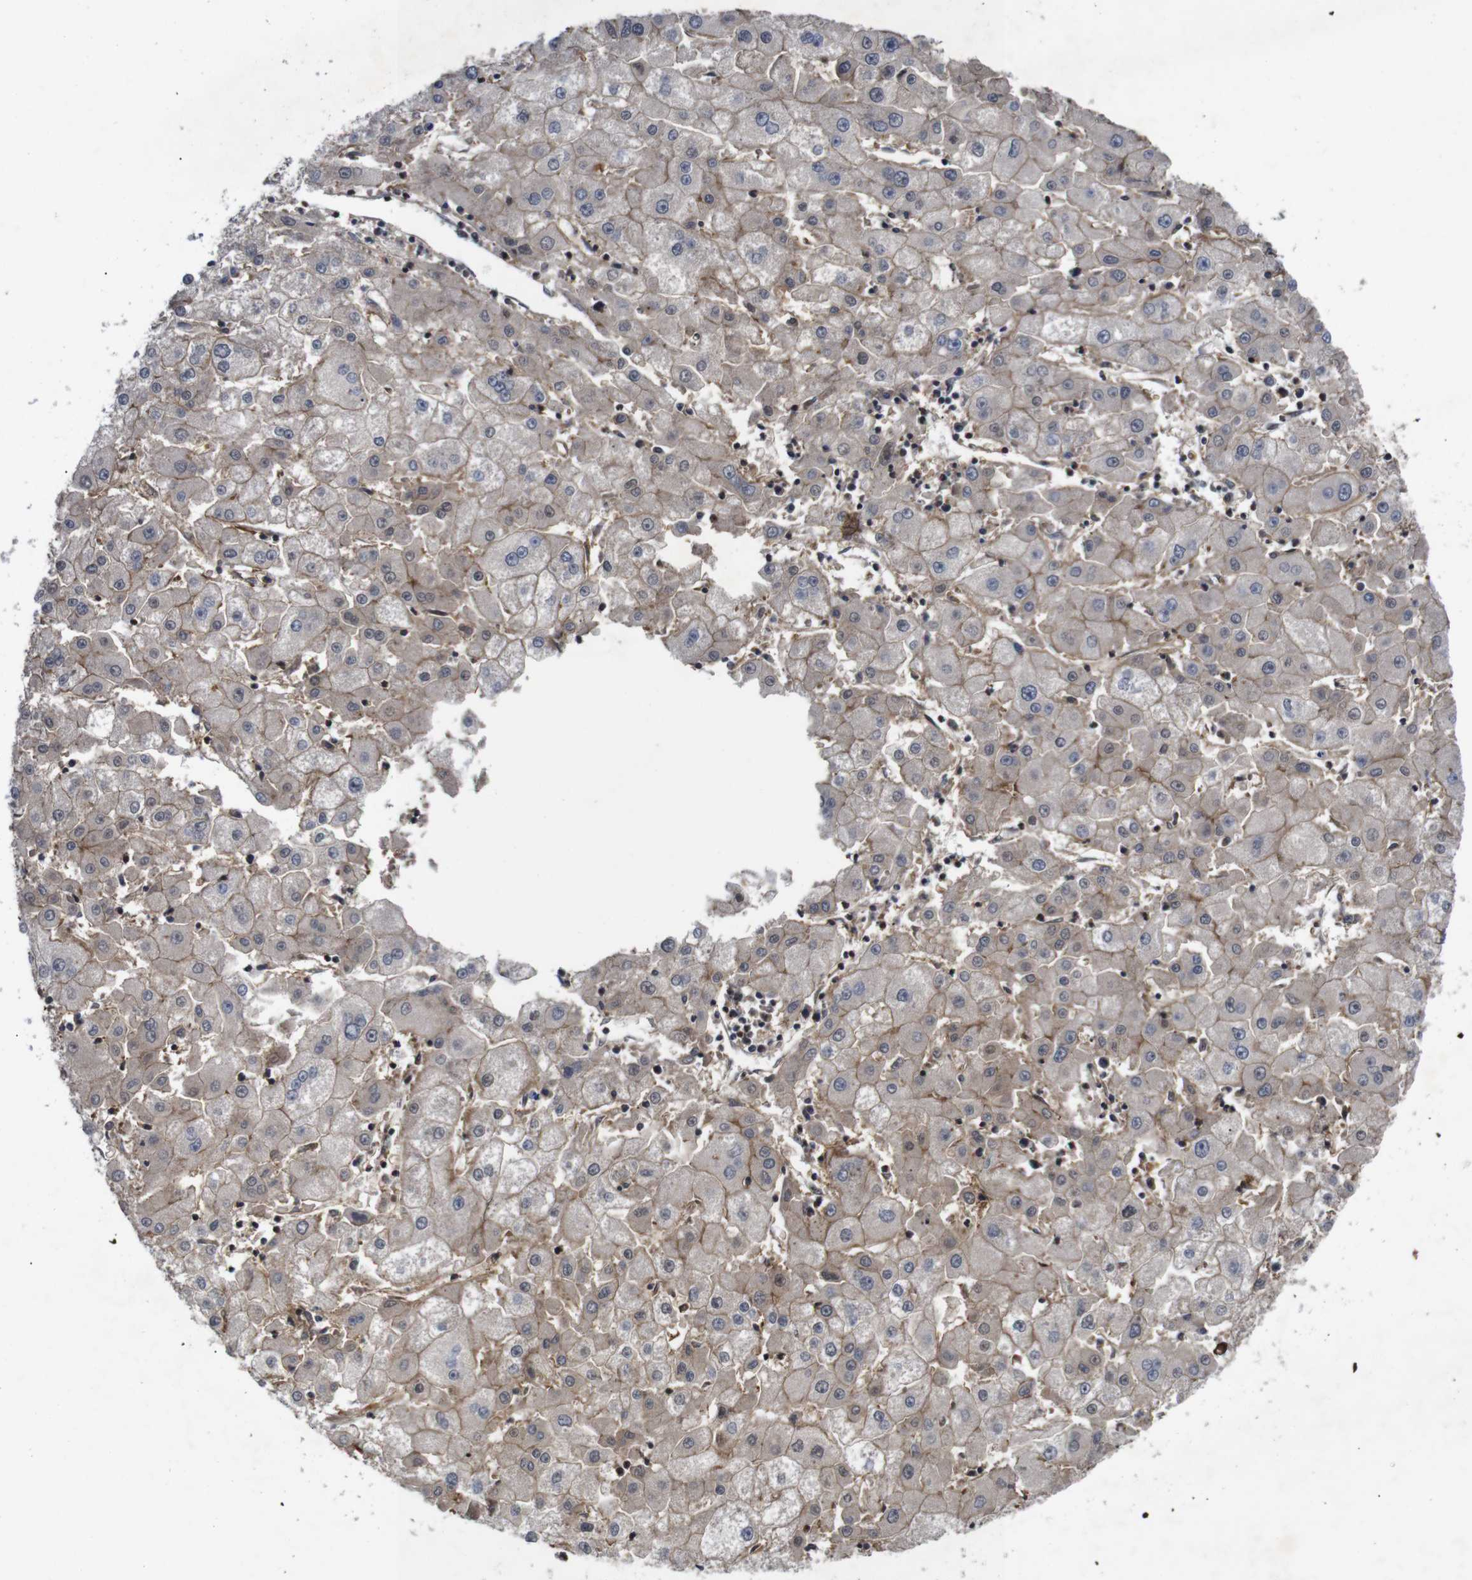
{"staining": {"intensity": "weak", "quantity": "25%-75%", "location": "cytoplasmic/membranous"}, "tissue": "liver cancer", "cell_type": "Tumor cells", "image_type": "cancer", "snomed": [{"axis": "morphology", "description": "Carcinoma, Hepatocellular, NOS"}, {"axis": "topography", "description": "Liver"}], "caption": "IHC micrograph of neoplastic tissue: human liver cancer (hepatocellular carcinoma) stained using immunohistochemistry (IHC) exhibits low levels of weak protein expression localized specifically in the cytoplasmic/membranous of tumor cells, appearing as a cytoplasmic/membranous brown color.", "gene": "NANOS1", "patient": {"sex": "male", "age": 72}}